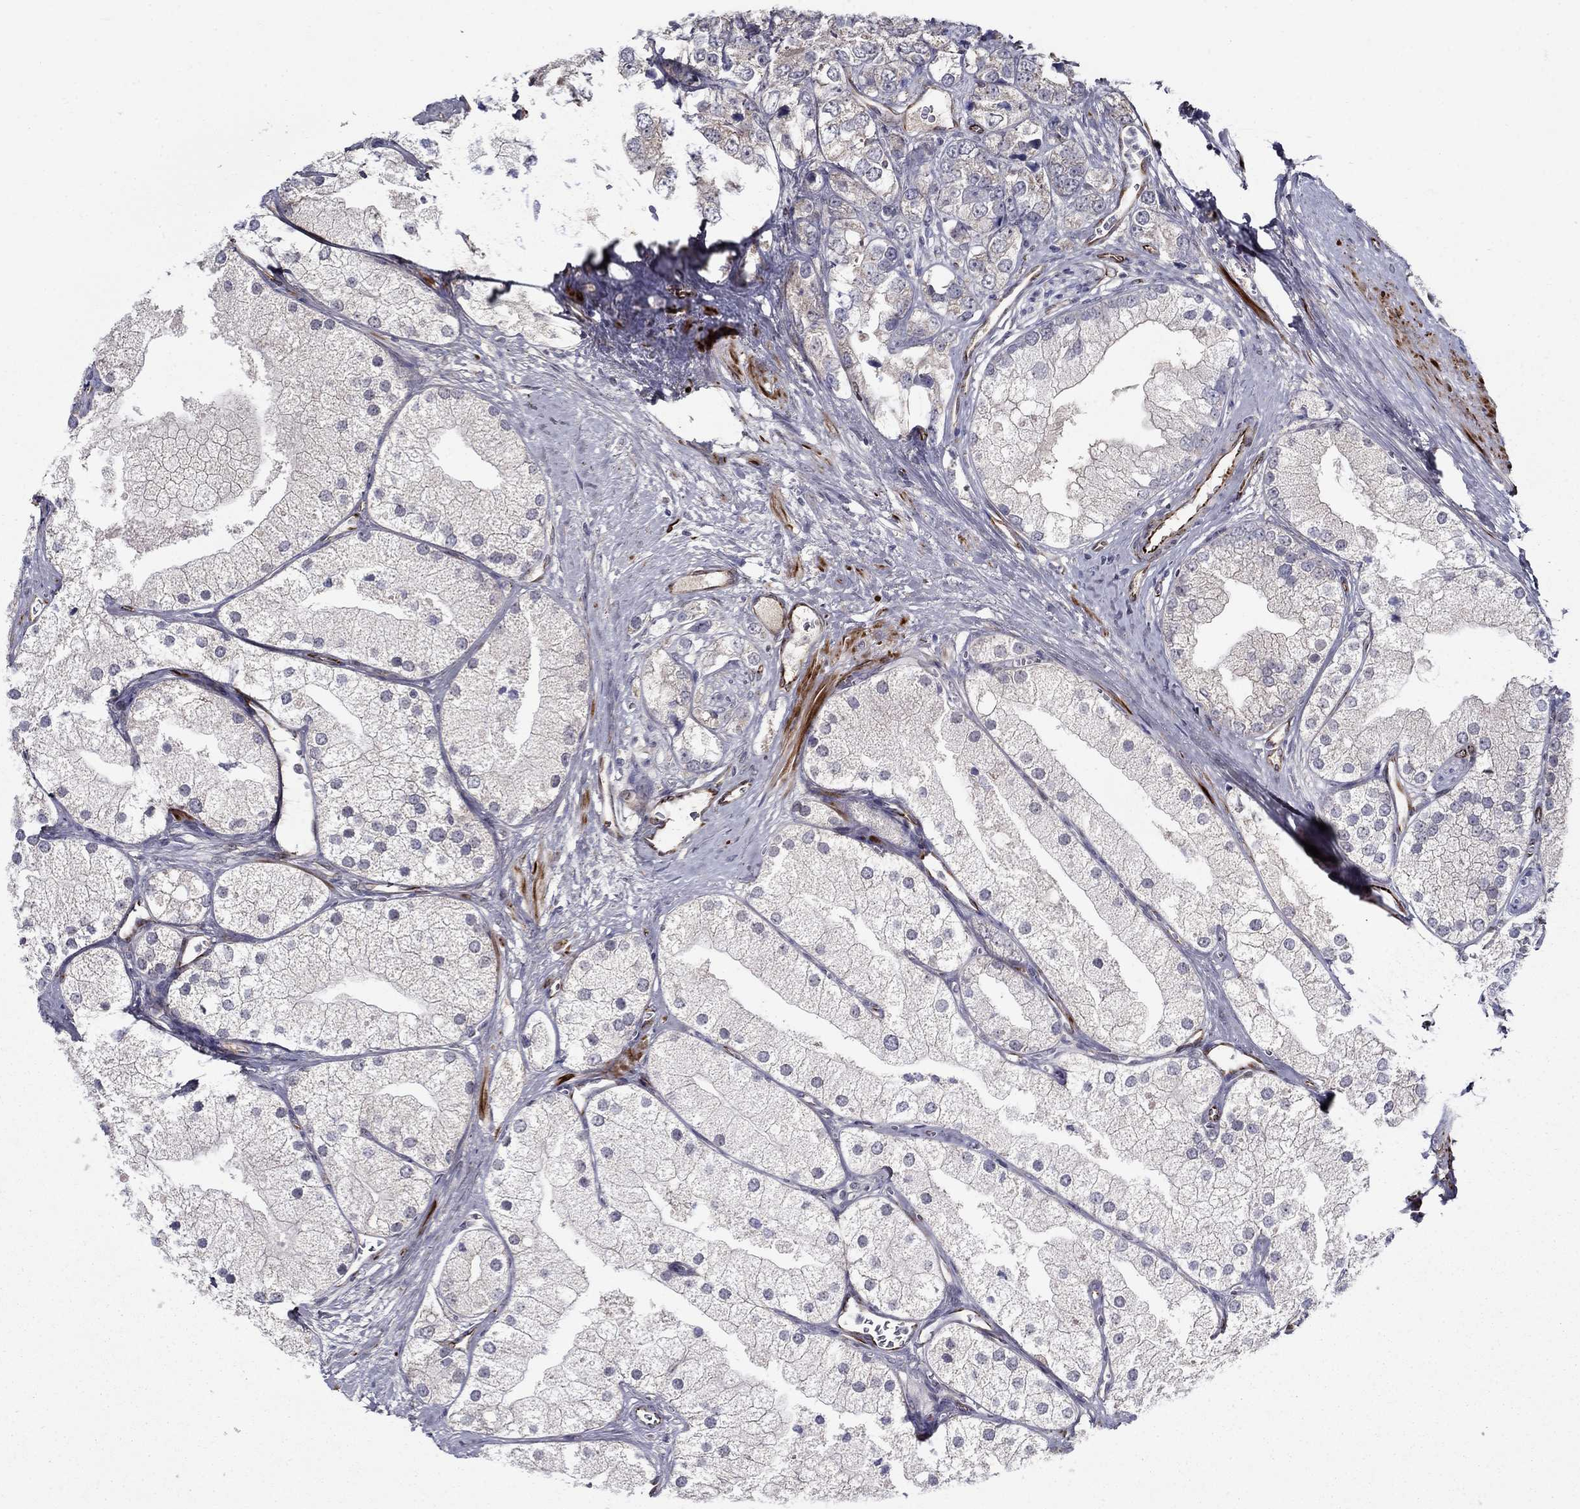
{"staining": {"intensity": "negative", "quantity": "none", "location": "none"}, "tissue": "prostate cancer", "cell_type": "Tumor cells", "image_type": "cancer", "snomed": [{"axis": "morphology", "description": "Adenocarcinoma, NOS"}, {"axis": "topography", "description": "Prostate and seminal vesicle, NOS"}, {"axis": "topography", "description": "Prostate"}], "caption": "DAB immunohistochemical staining of prostate adenocarcinoma displays no significant expression in tumor cells. The staining is performed using DAB brown chromogen with nuclei counter-stained in using hematoxylin.", "gene": "LACTB2", "patient": {"sex": "male", "age": 79}}